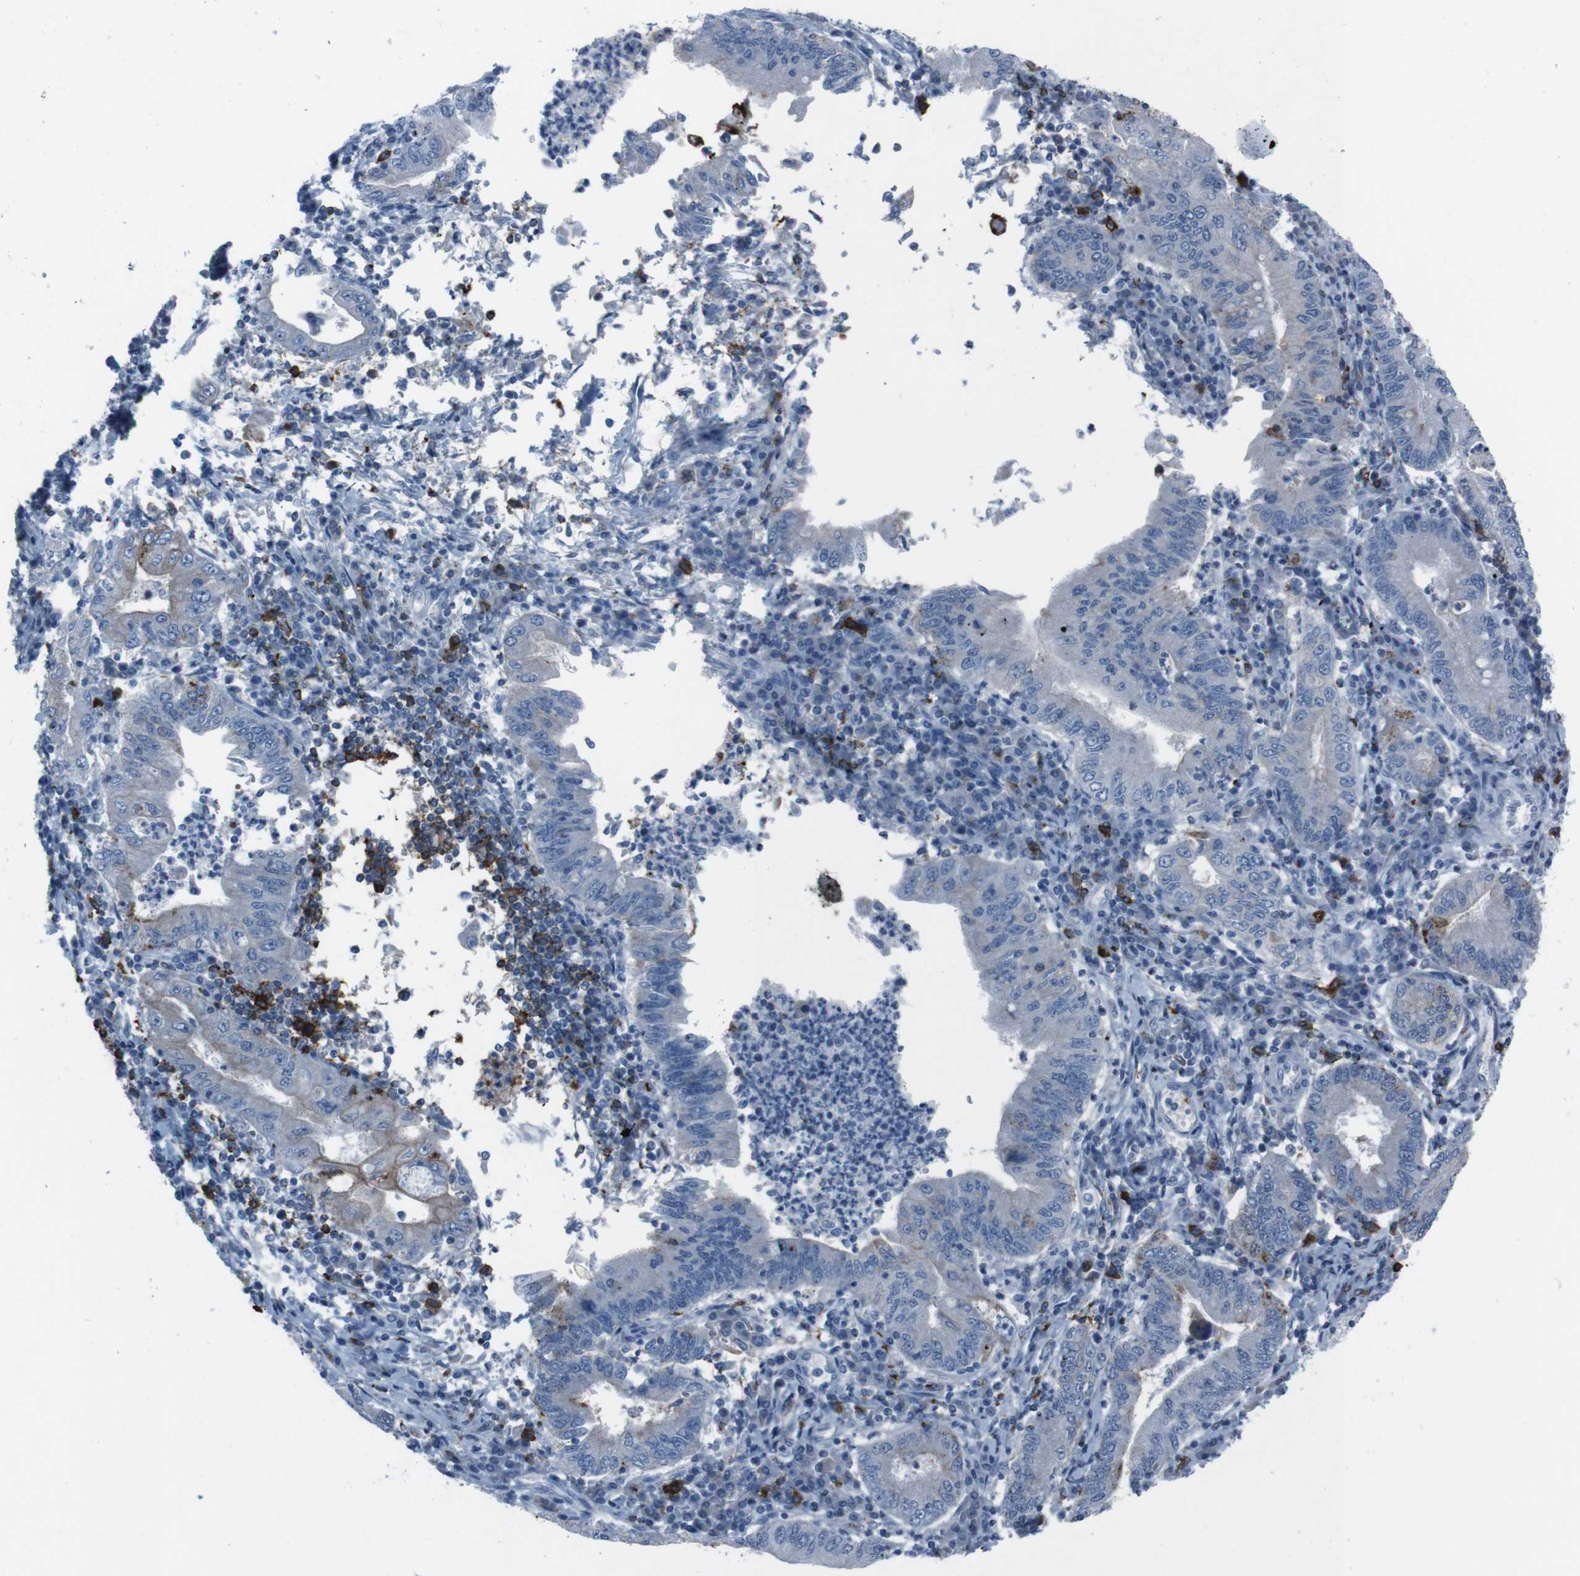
{"staining": {"intensity": "negative", "quantity": "none", "location": "none"}, "tissue": "stomach cancer", "cell_type": "Tumor cells", "image_type": "cancer", "snomed": [{"axis": "morphology", "description": "Normal tissue, NOS"}, {"axis": "morphology", "description": "Adenocarcinoma, NOS"}, {"axis": "topography", "description": "Esophagus"}, {"axis": "topography", "description": "Stomach, upper"}, {"axis": "topography", "description": "Peripheral nerve tissue"}], "caption": "Immunohistochemistry image of neoplastic tissue: human stomach cancer stained with DAB (3,3'-diaminobenzidine) exhibits no significant protein expression in tumor cells.", "gene": "ST6GAL1", "patient": {"sex": "male", "age": 62}}